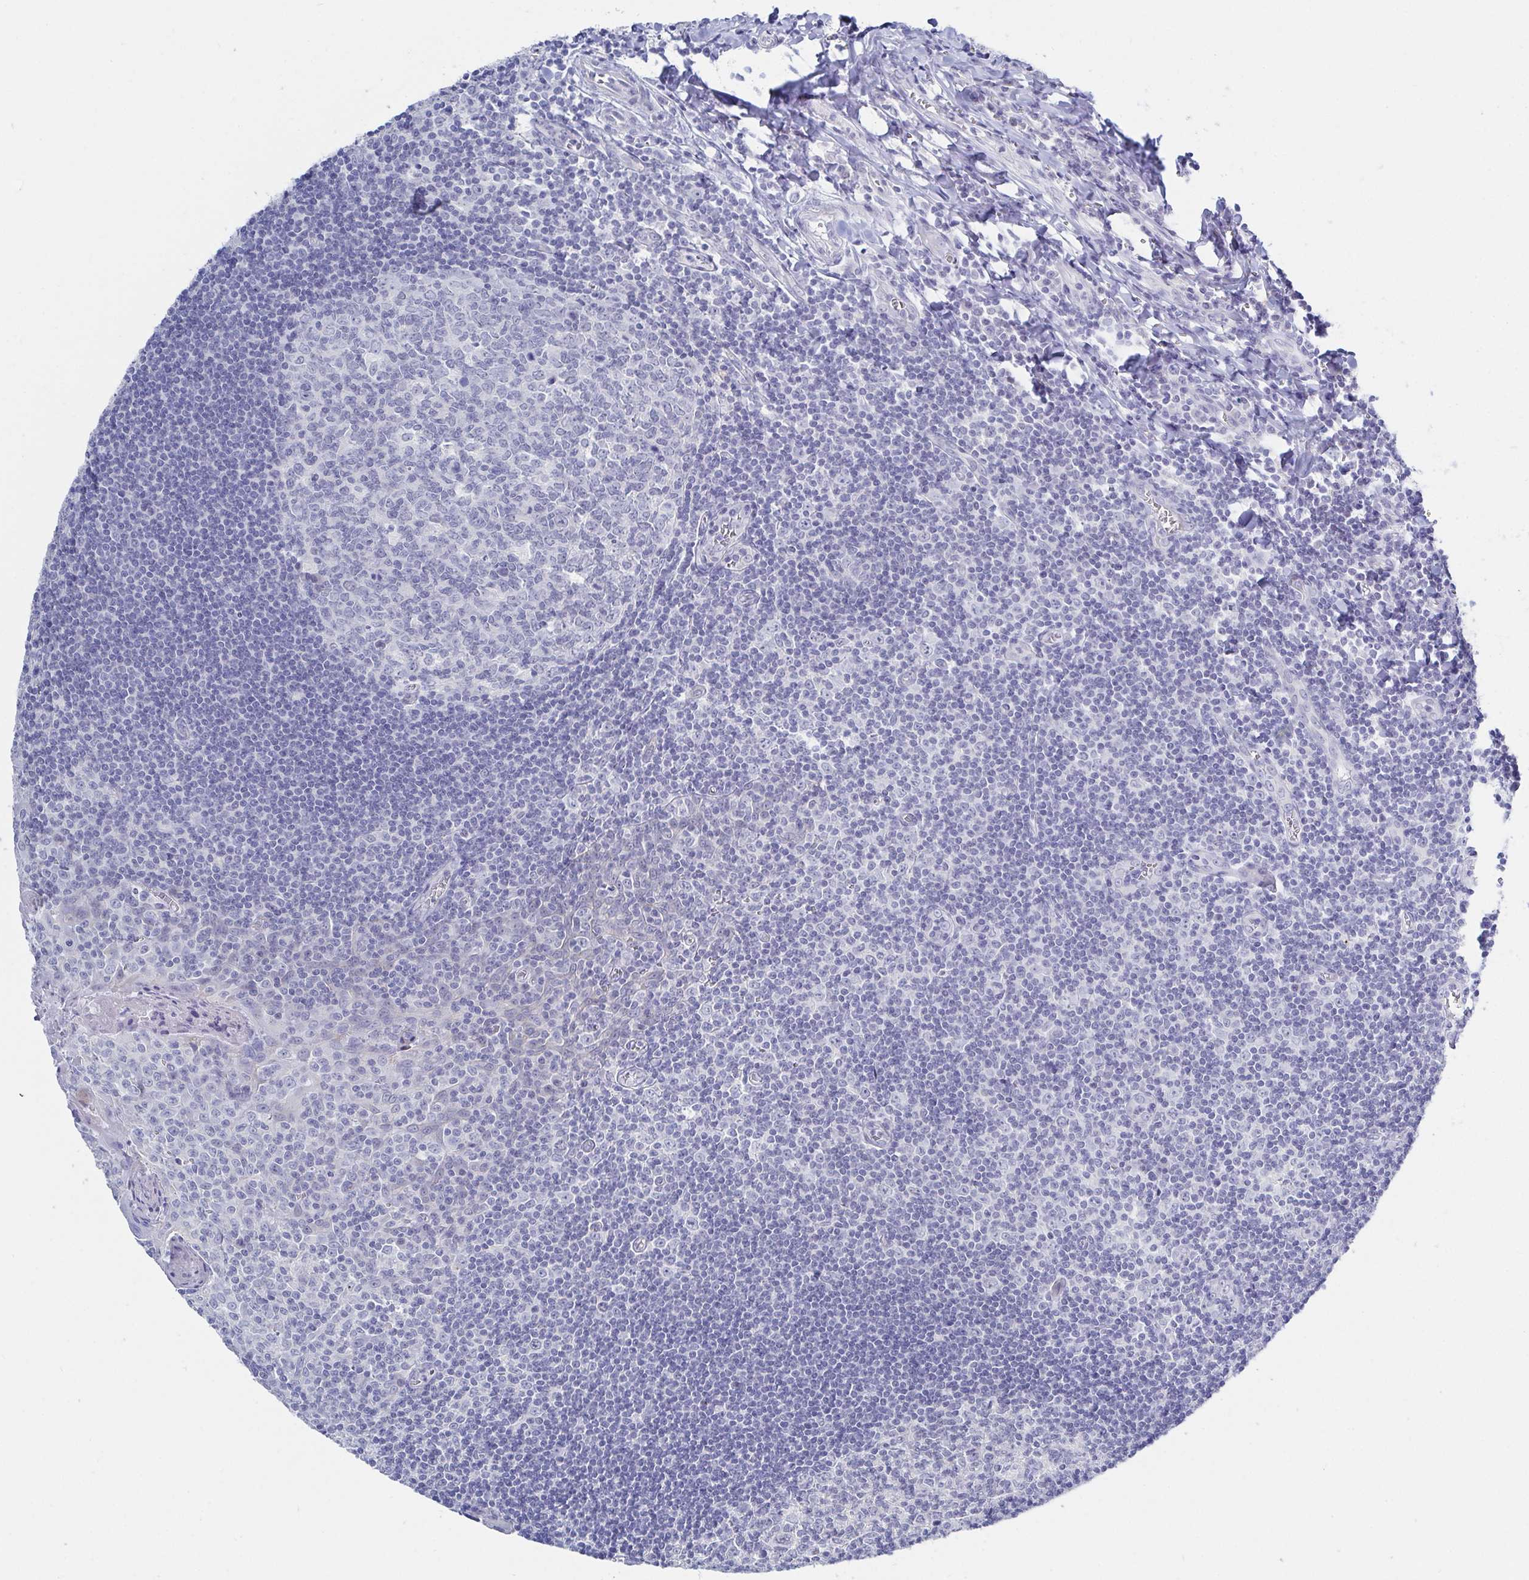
{"staining": {"intensity": "negative", "quantity": "none", "location": "none"}, "tissue": "tonsil", "cell_type": "Germinal center cells", "image_type": "normal", "snomed": [{"axis": "morphology", "description": "Normal tissue, NOS"}, {"axis": "morphology", "description": "Inflammation, NOS"}, {"axis": "topography", "description": "Tonsil"}], "caption": "High power microscopy image of an IHC histopathology image of normal tonsil, revealing no significant positivity in germinal center cells.", "gene": "OR10K1", "patient": {"sex": "female", "age": 31}}